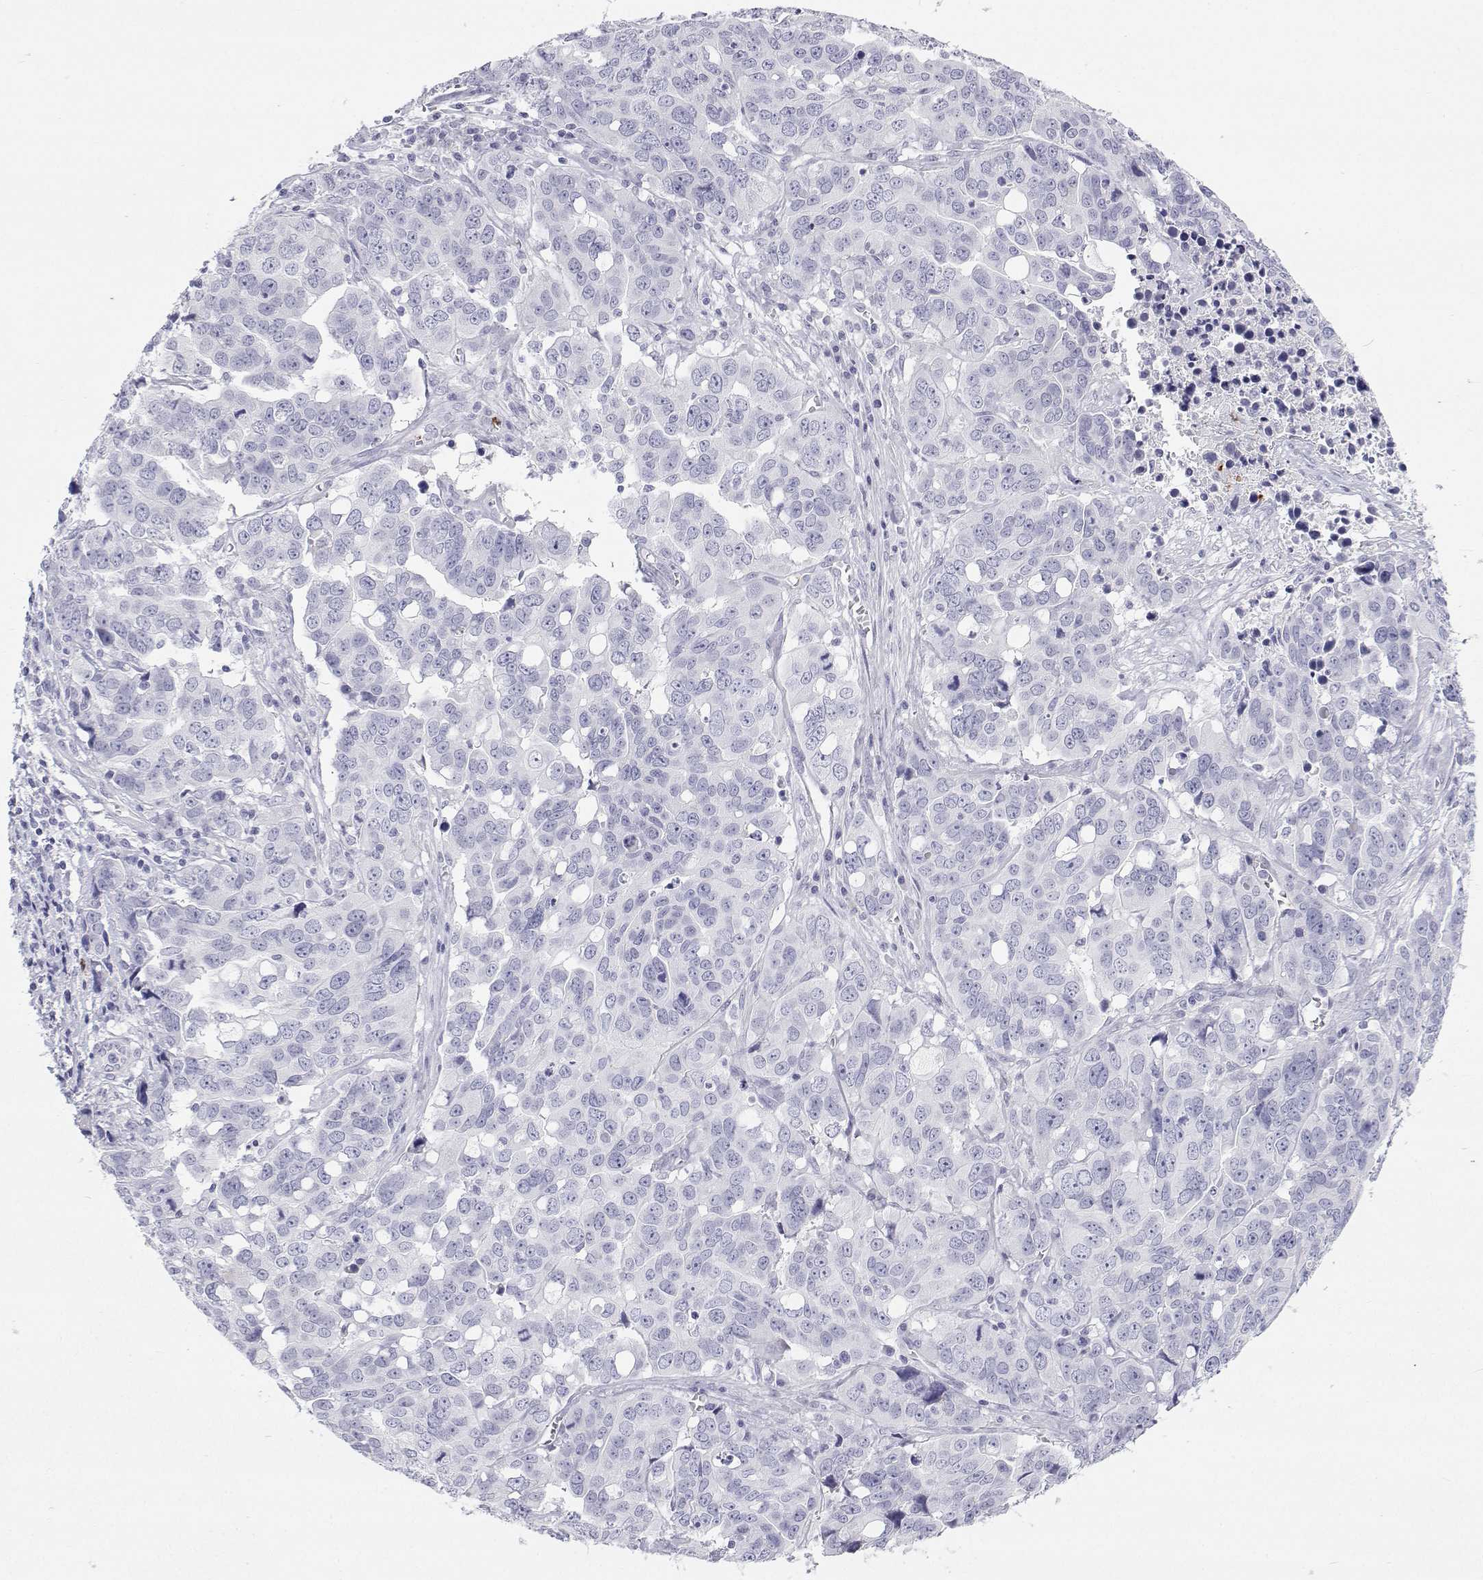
{"staining": {"intensity": "negative", "quantity": "none", "location": "none"}, "tissue": "ovarian cancer", "cell_type": "Tumor cells", "image_type": "cancer", "snomed": [{"axis": "morphology", "description": "Carcinoma, endometroid"}, {"axis": "topography", "description": "Ovary"}], "caption": "DAB (3,3'-diaminobenzidine) immunohistochemical staining of ovarian cancer (endometroid carcinoma) displays no significant staining in tumor cells.", "gene": "SFTPB", "patient": {"sex": "female", "age": 78}}